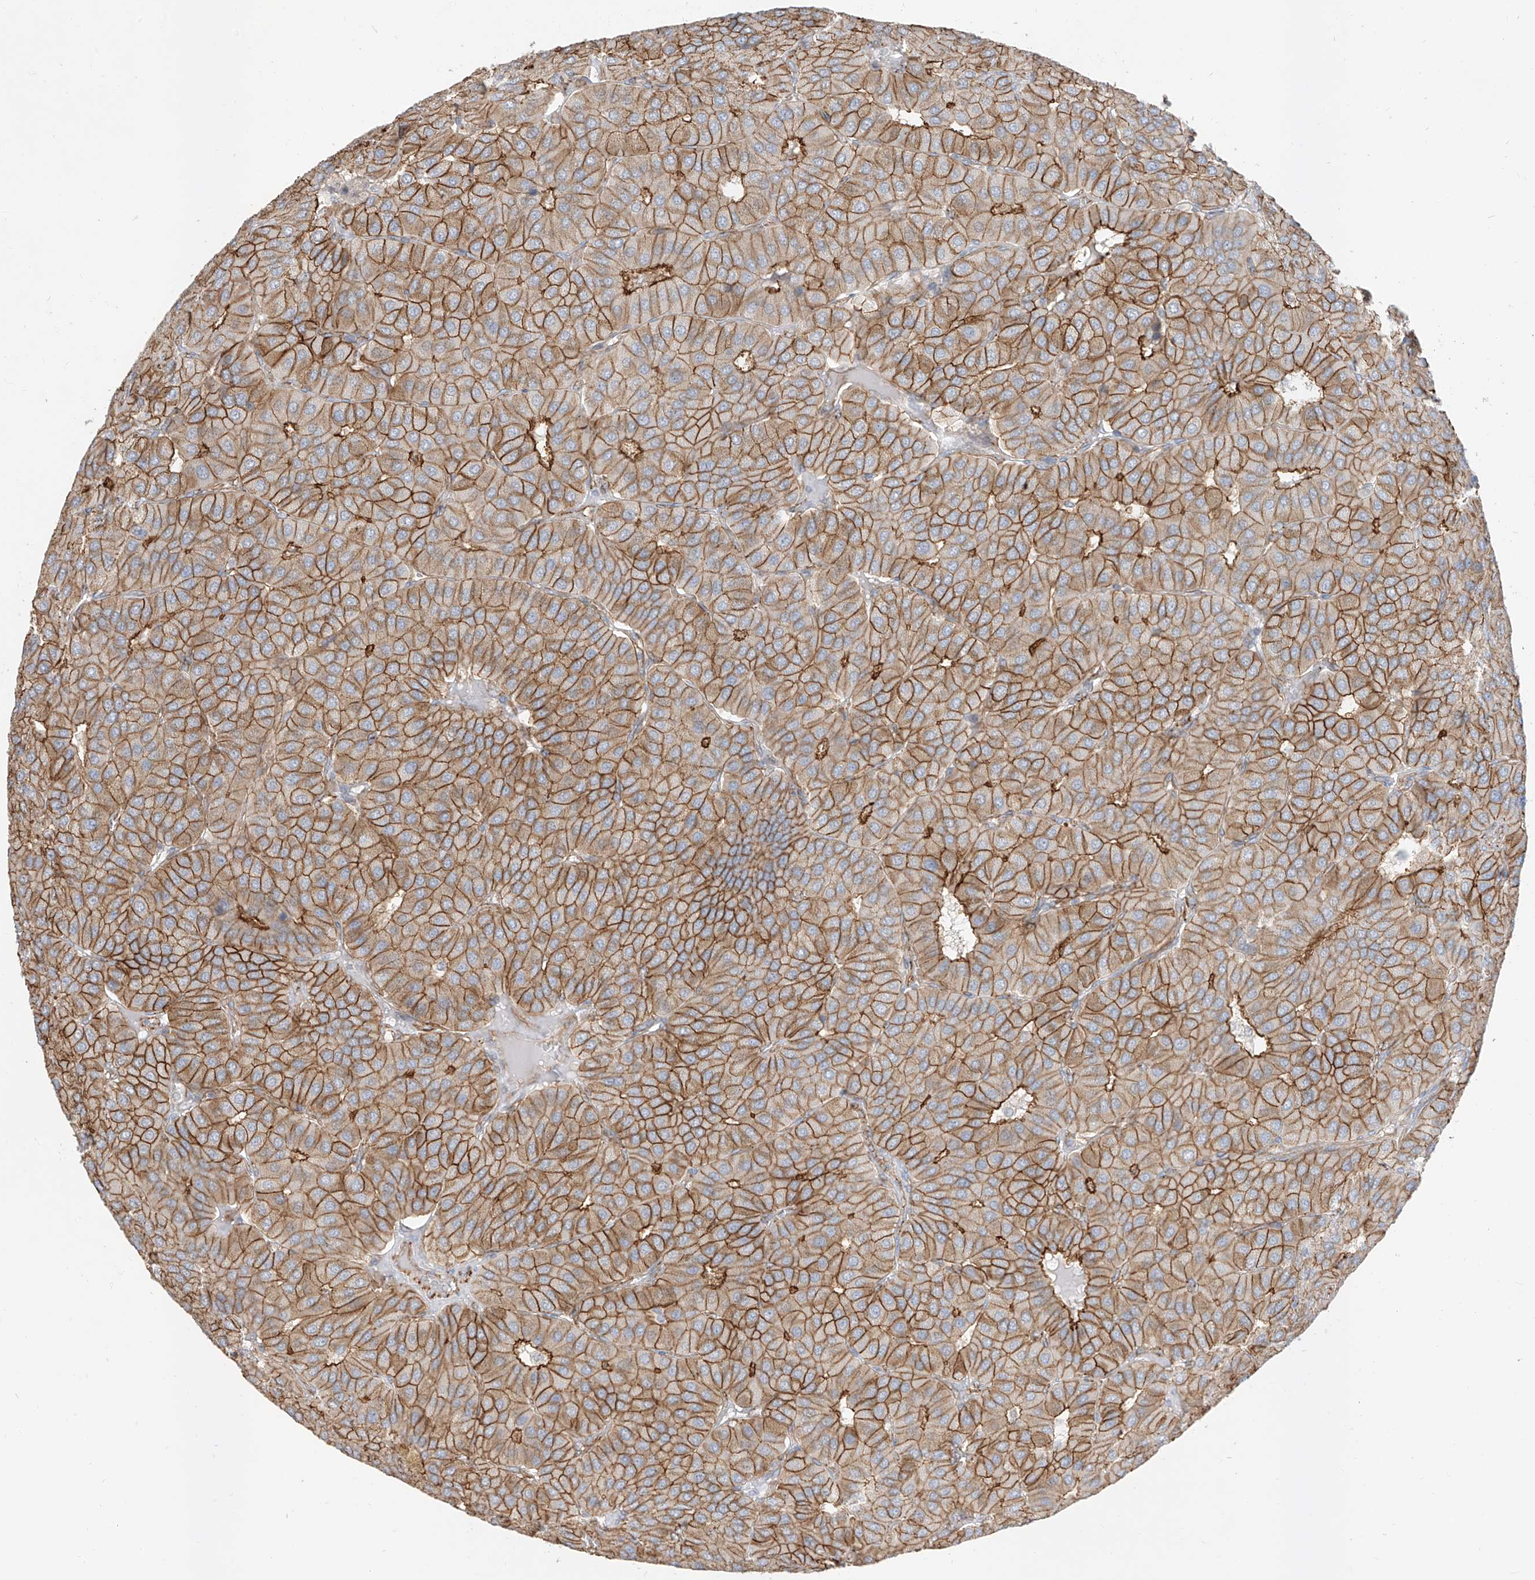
{"staining": {"intensity": "moderate", "quantity": ">75%", "location": "cytoplasmic/membranous"}, "tissue": "parathyroid gland", "cell_type": "Glandular cells", "image_type": "normal", "snomed": [{"axis": "morphology", "description": "Normal tissue, NOS"}, {"axis": "morphology", "description": "Adenoma, NOS"}, {"axis": "topography", "description": "Parathyroid gland"}], "caption": "DAB (3,3'-diaminobenzidine) immunohistochemical staining of normal human parathyroid gland shows moderate cytoplasmic/membranous protein expression in about >75% of glandular cells. (DAB IHC with brightfield microscopy, high magnification).", "gene": "EPHX4", "patient": {"sex": "female", "age": 86}}